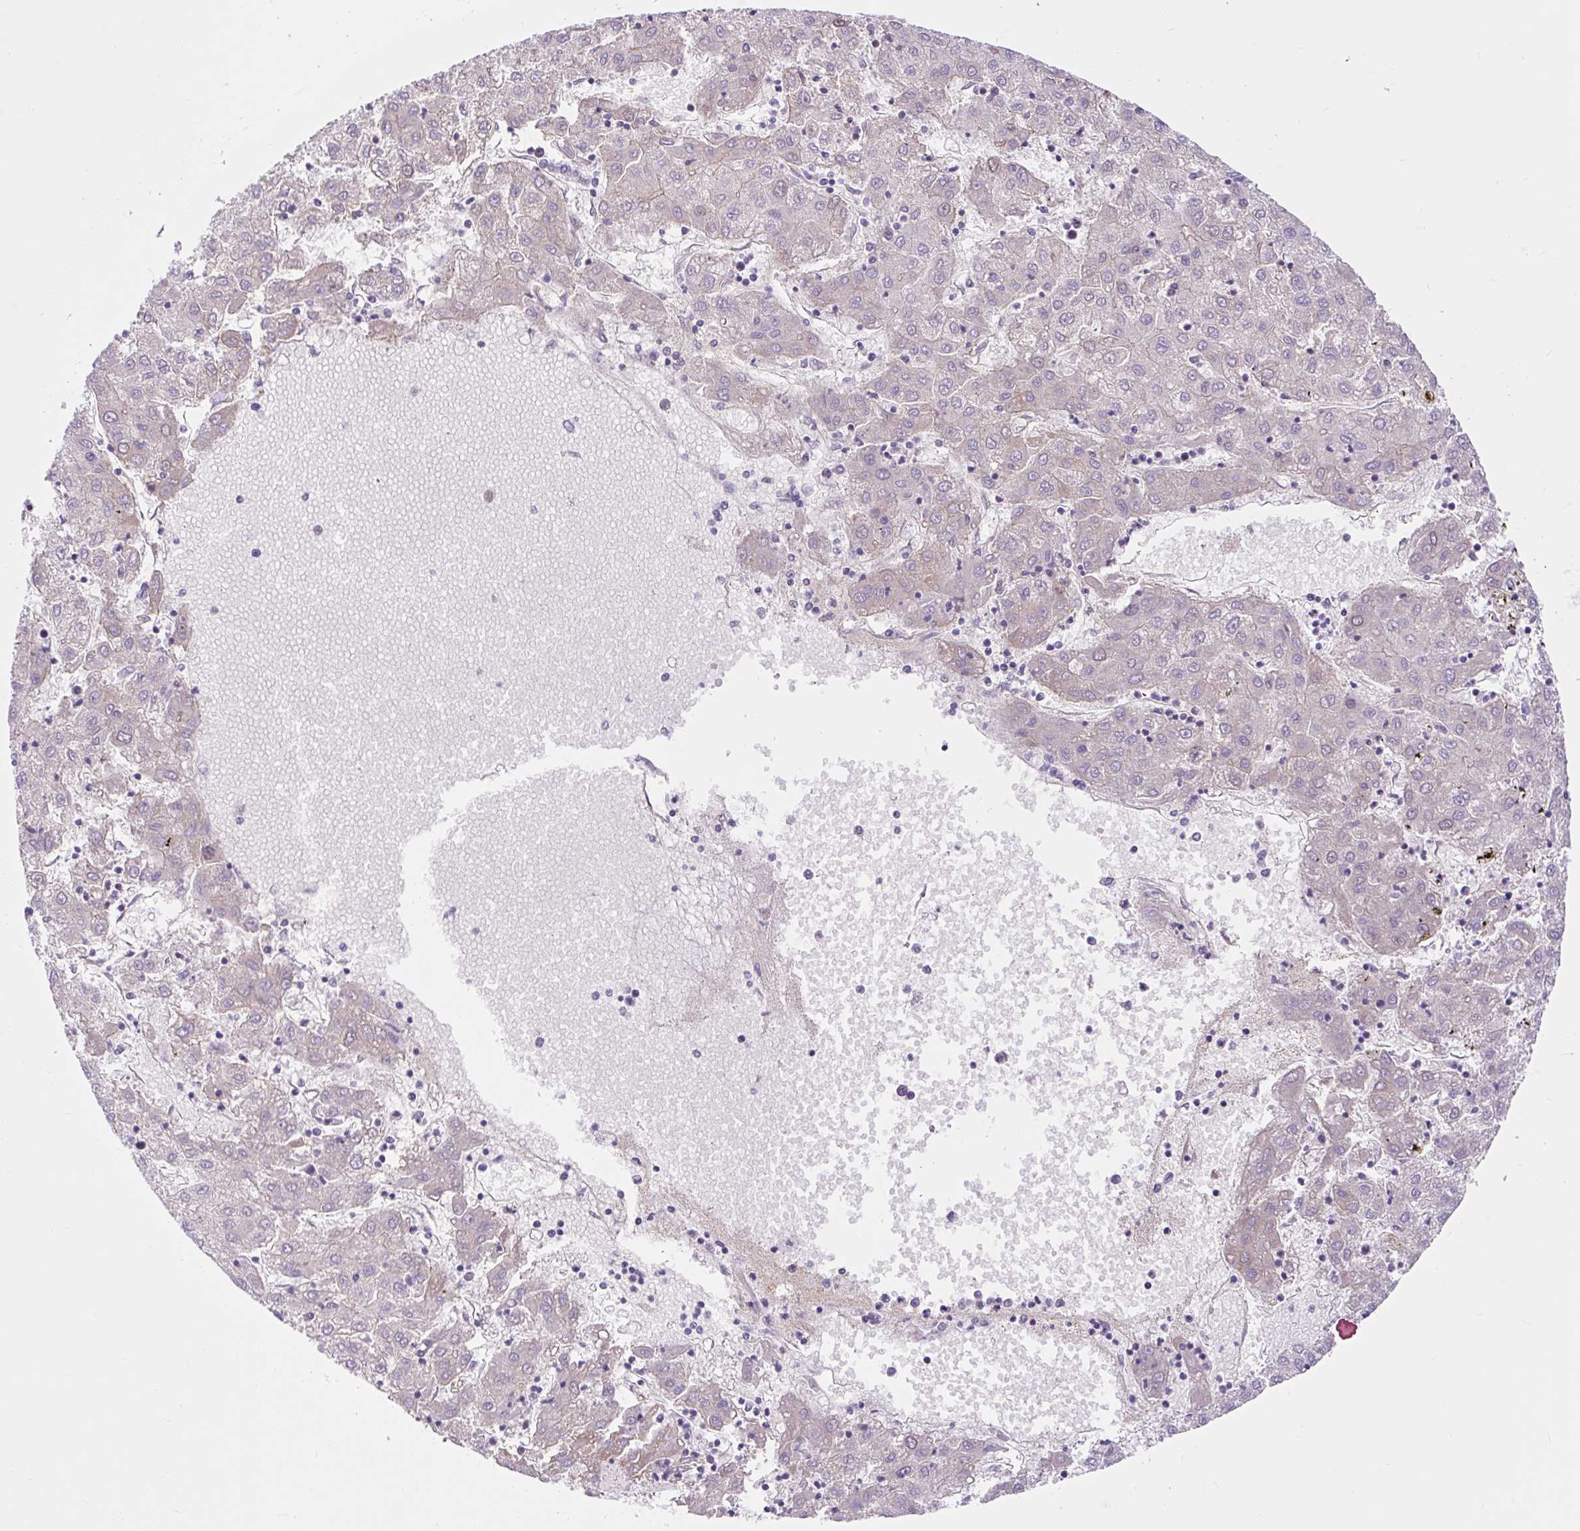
{"staining": {"intensity": "negative", "quantity": "none", "location": "none"}, "tissue": "liver cancer", "cell_type": "Tumor cells", "image_type": "cancer", "snomed": [{"axis": "morphology", "description": "Carcinoma, Hepatocellular, NOS"}, {"axis": "topography", "description": "Liver"}], "caption": "An immunohistochemistry (IHC) image of liver cancer is shown. There is no staining in tumor cells of liver cancer.", "gene": "HIP1R", "patient": {"sex": "male", "age": 72}}